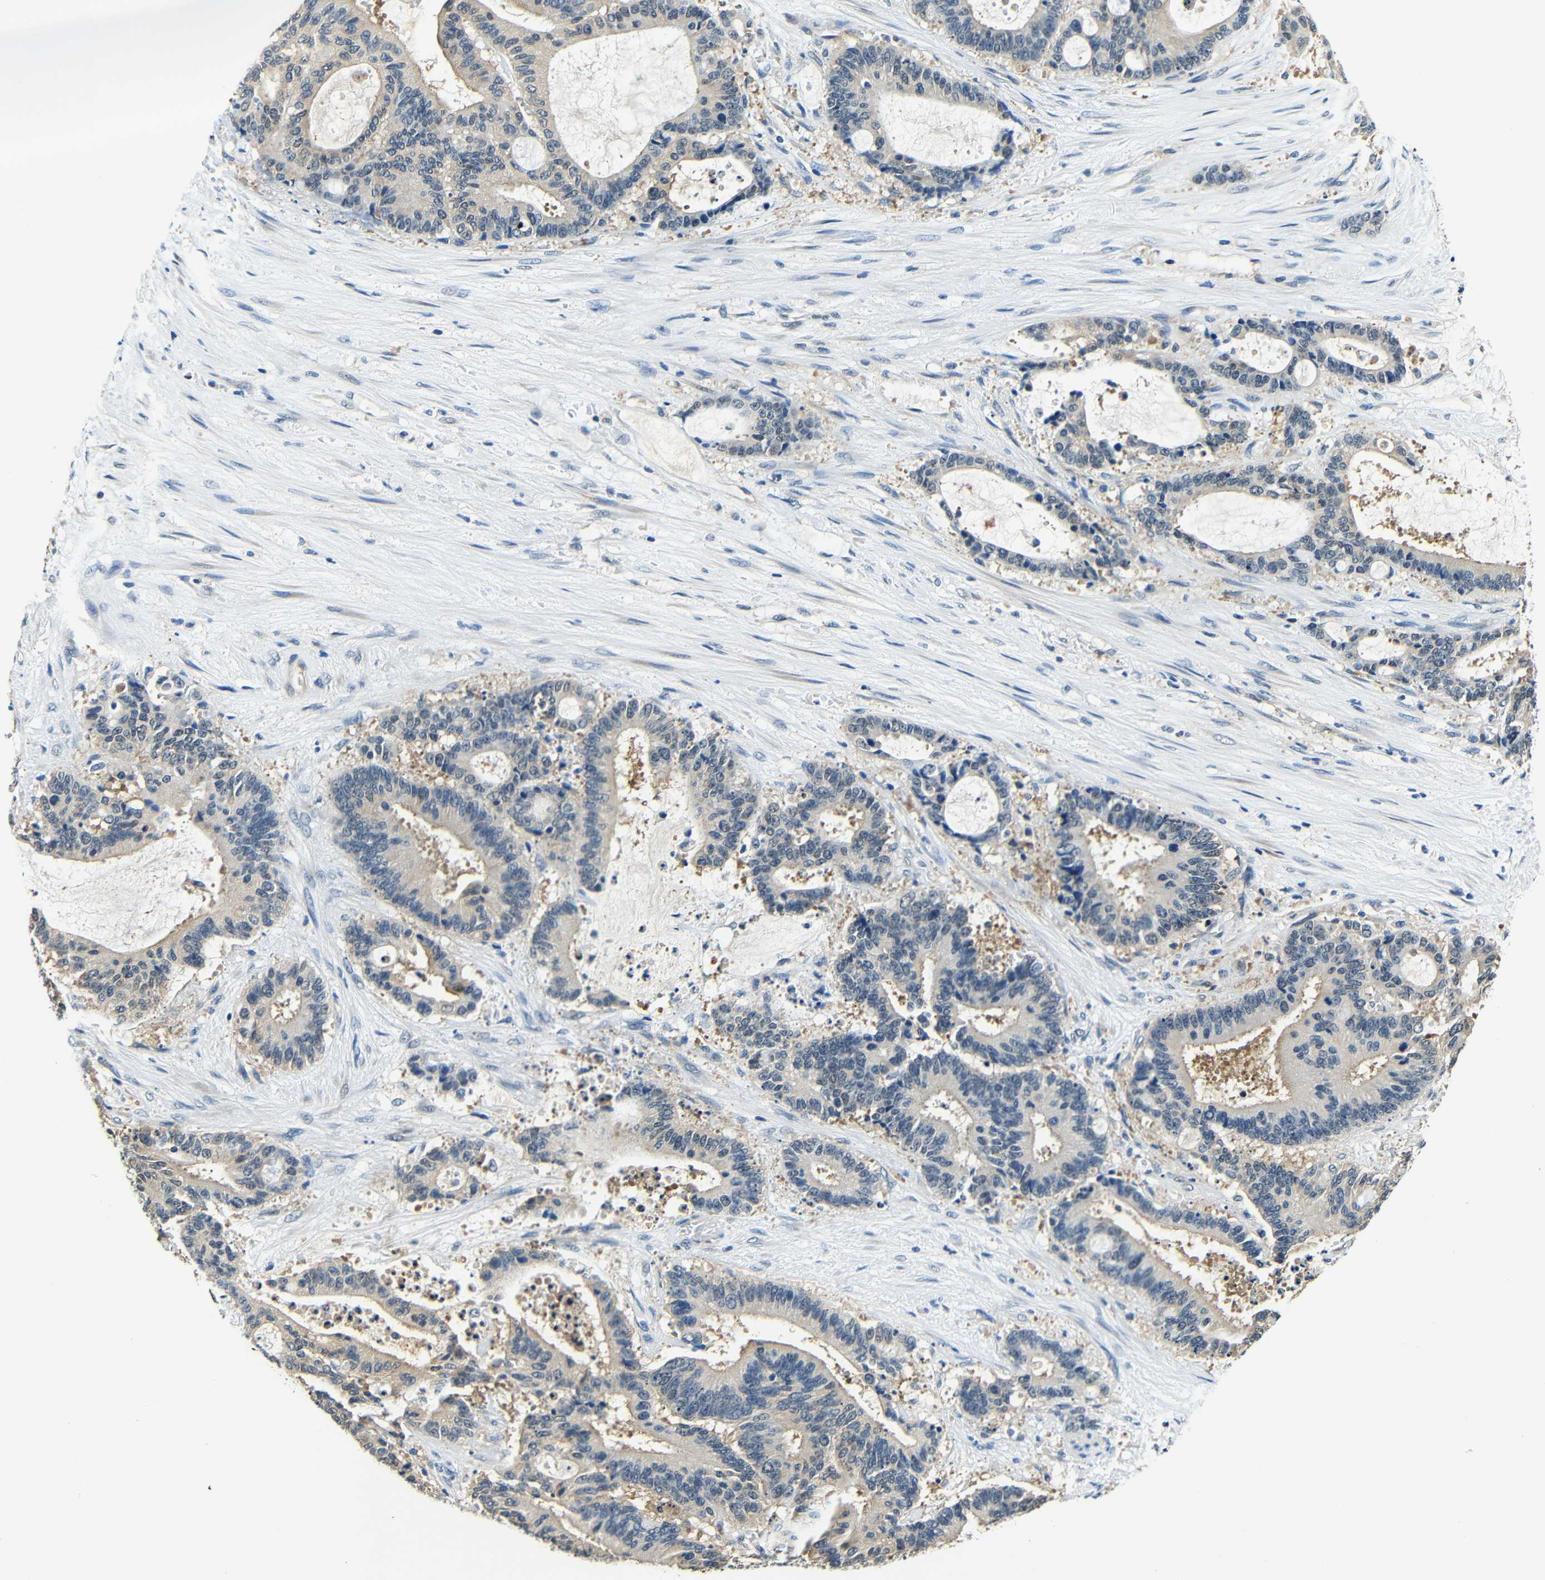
{"staining": {"intensity": "weak", "quantity": "<25%", "location": "cytoplasmic/membranous"}, "tissue": "liver cancer", "cell_type": "Tumor cells", "image_type": "cancer", "snomed": [{"axis": "morphology", "description": "Normal tissue, NOS"}, {"axis": "morphology", "description": "Cholangiocarcinoma"}, {"axis": "topography", "description": "Liver"}, {"axis": "topography", "description": "Peripheral nerve tissue"}], "caption": "The micrograph shows no staining of tumor cells in liver cholangiocarcinoma.", "gene": "ADAP1", "patient": {"sex": "female", "age": 73}}